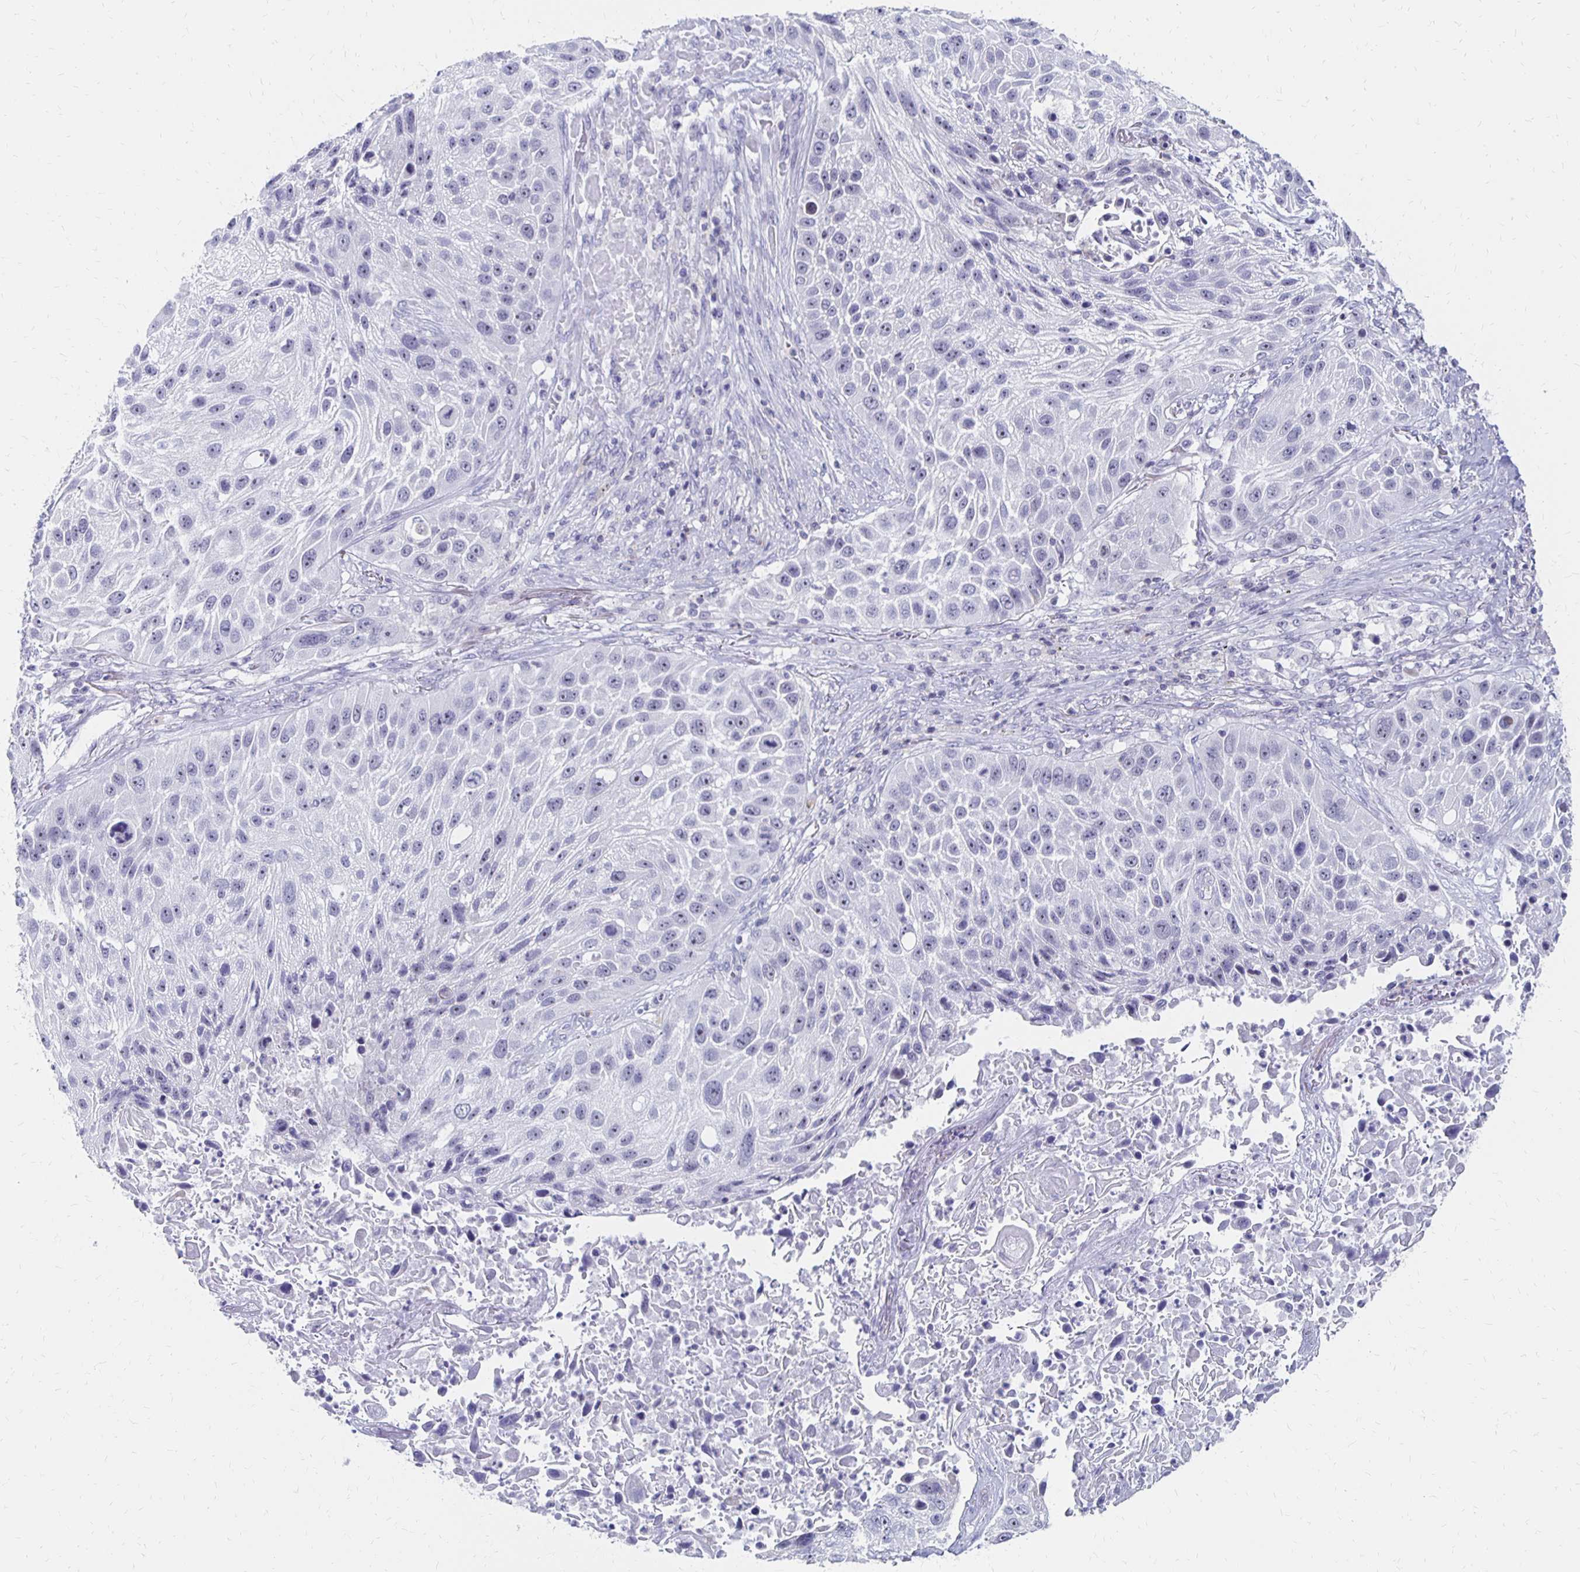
{"staining": {"intensity": "negative", "quantity": "none", "location": "none"}, "tissue": "lung cancer", "cell_type": "Tumor cells", "image_type": "cancer", "snomed": [{"axis": "morphology", "description": "Normal morphology"}, {"axis": "morphology", "description": "Squamous cell carcinoma, NOS"}, {"axis": "topography", "description": "Lymph node"}, {"axis": "topography", "description": "Lung"}], "caption": "The image shows no staining of tumor cells in lung cancer.", "gene": "SYT2", "patient": {"sex": "male", "age": 67}}